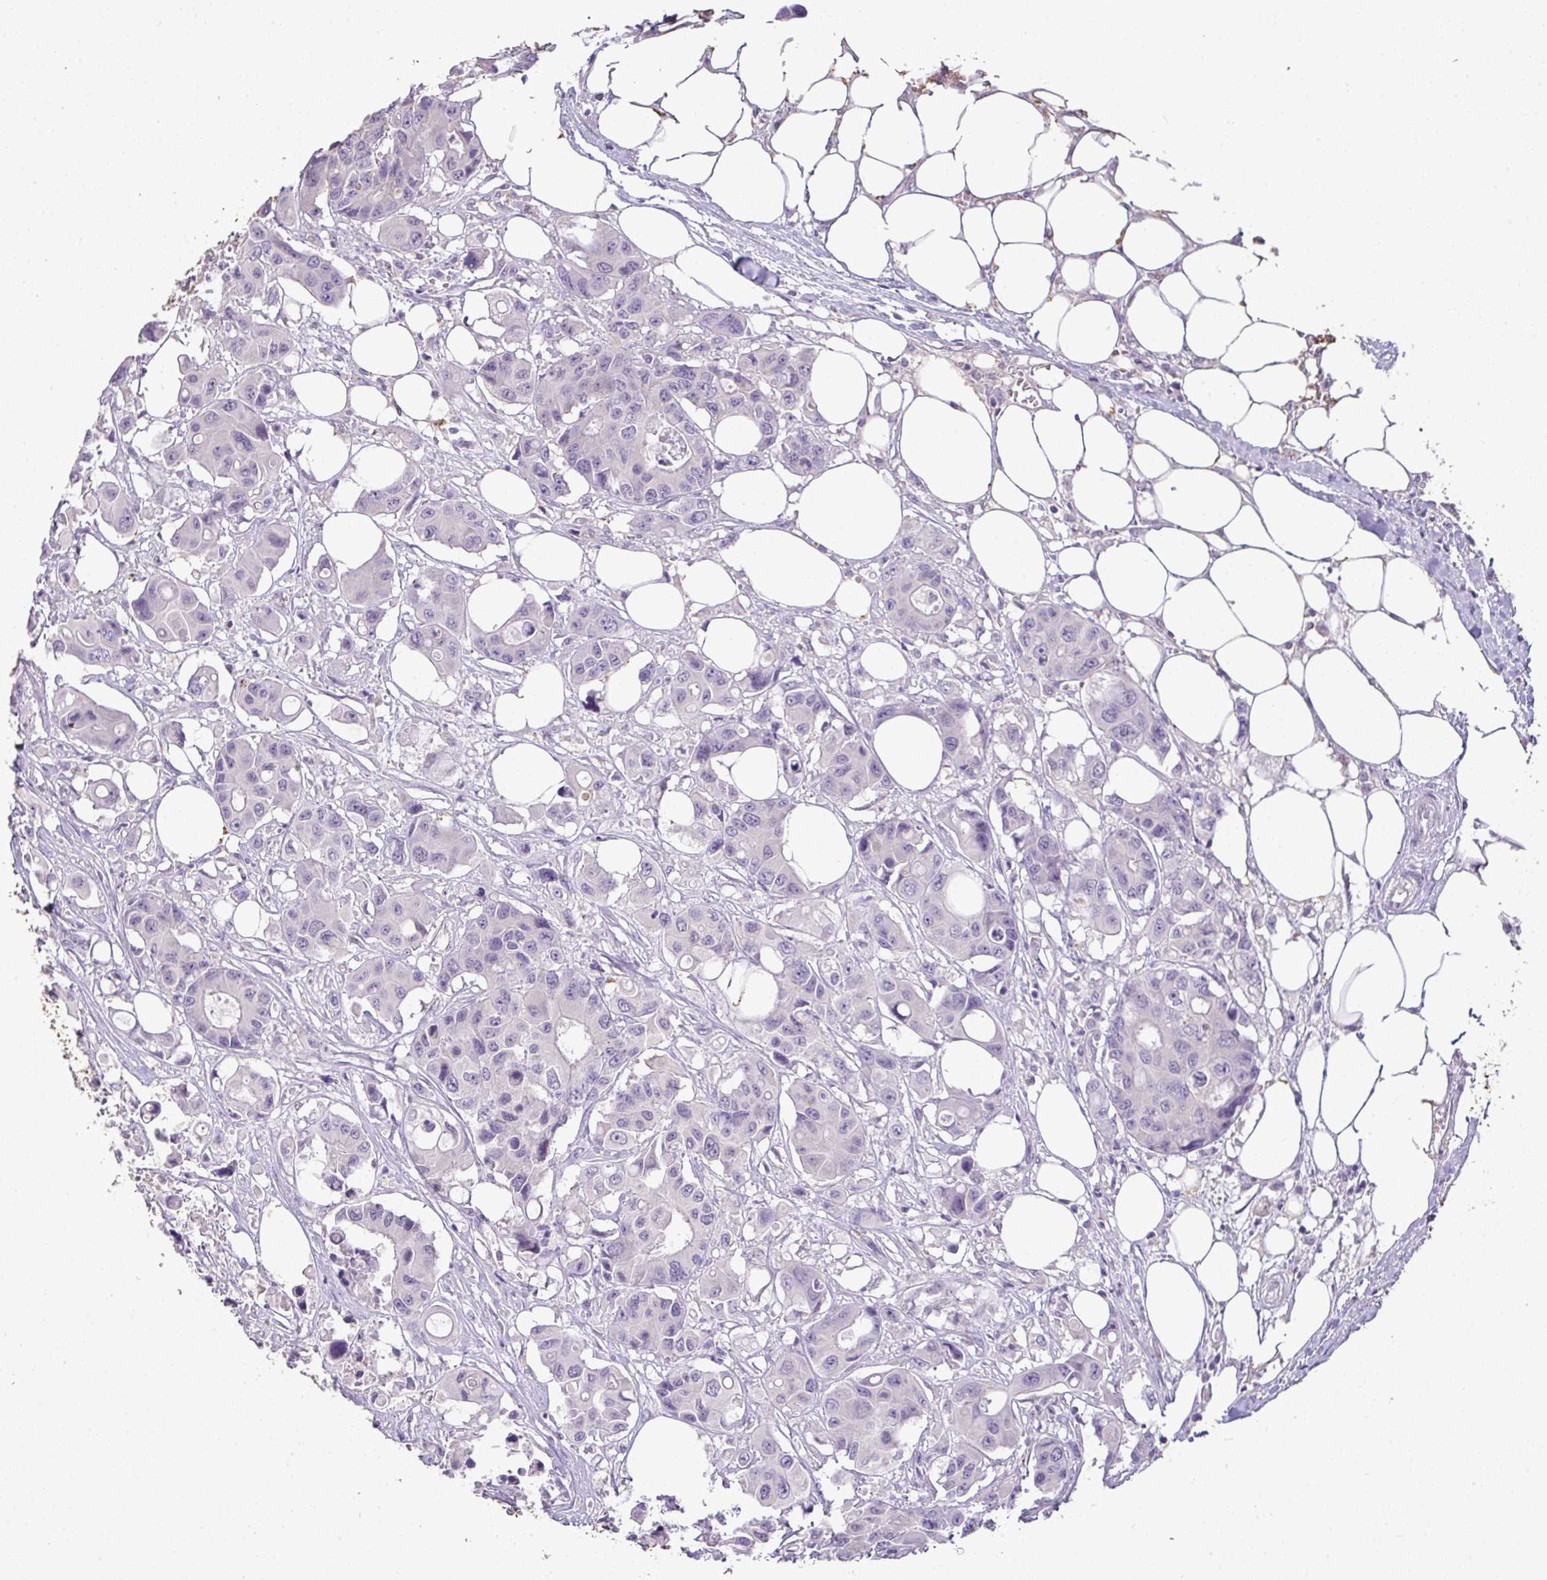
{"staining": {"intensity": "negative", "quantity": "none", "location": "none"}, "tissue": "colorectal cancer", "cell_type": "Tumor cells", "image_type": "cancer", "snomed": [{"axis": "morphology", "description": "Adenocarcinoma, NOS"}, {"axis": "topography", "description": "Colon"}], "caption": "A histopathology image of adenocarcinoma (colorectal) stained for a protein reveals no brown staining in tumor cells.", "gene": "CMPK1", "patient": {"sex": "male", "age": 77}}